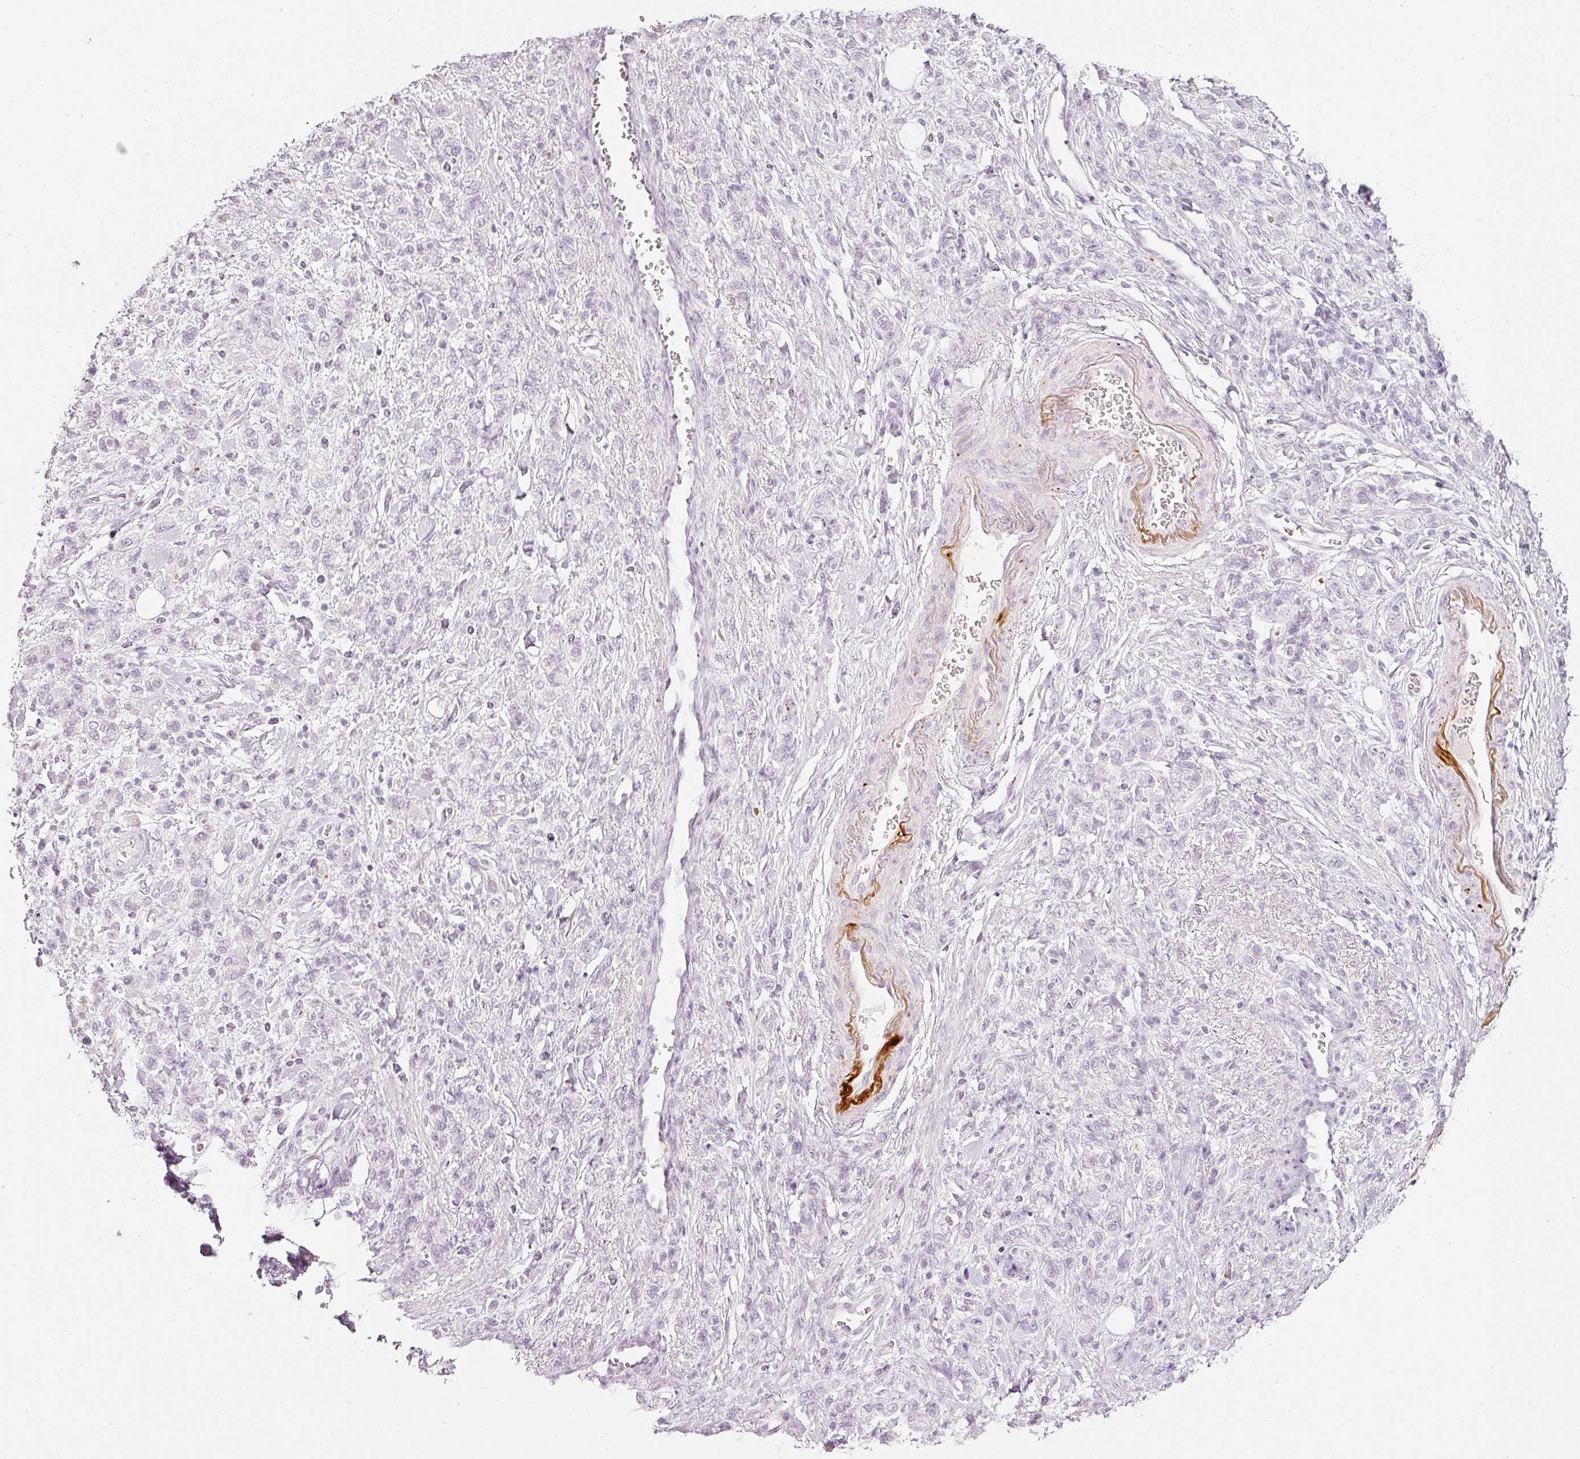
{"staining": {"intensity": "negative", "quantity": "none", "location": "none"}, "tissue": "stomach cancer", "cell_type": "Tumor cells", "image_type": "cancer", "snomed": [{"axis": "morphology", "description": "Adenocarcinoma, NOS"}, {"axis": "topography", "description": "Stomach"}], "caption": "Immunohistochemistry of stomach cancer (adenocarcinoma) demonstrates no staining in tumor cells. The staining was performed using DAB (3,3'-diaminobenzidine) to visualize the protein expression in brown, while the nuclei were stained in blue with hematoxylin (Magnification: 20x).", "gene": "LECT2", "patient": {"sex": "male", "age": 77}}